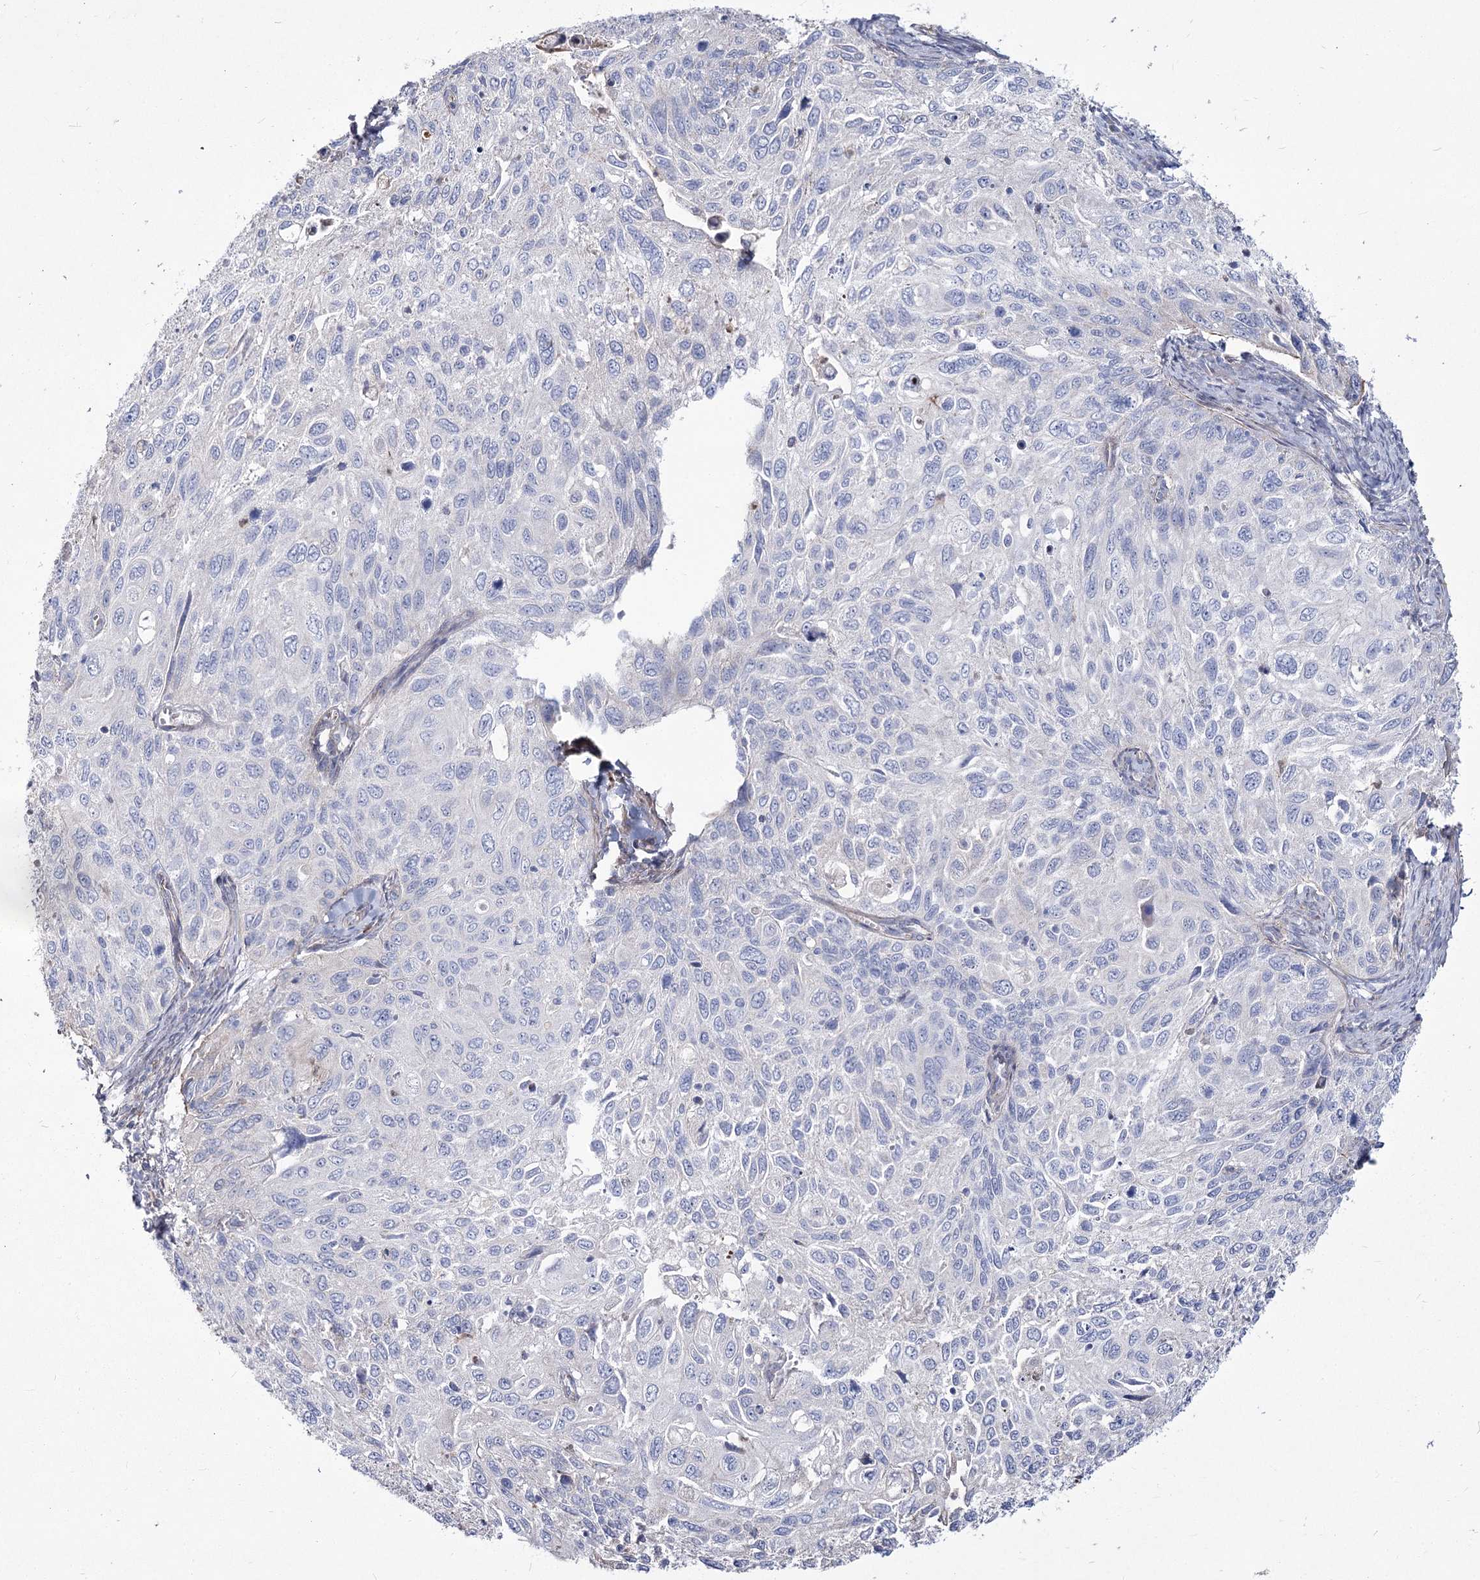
{"staining": {"intensity": "negative", "quantity": "none", "location": "none"}, "tissue": "cervical cancer", "cell_type": "Tumor cells", "image_type": "cancer", "snomed": [{"axis": "morphology", "description": "Squamous cell carcinoma, NOS"}, {"axis": "topography", "description": "Cervix"}], "caption": "Tumor cells show no significant positivity in cervical cancer (squamous cell carcinoma).", "gene": "ME3", "patient": {"sex": "female", "age": 70}}